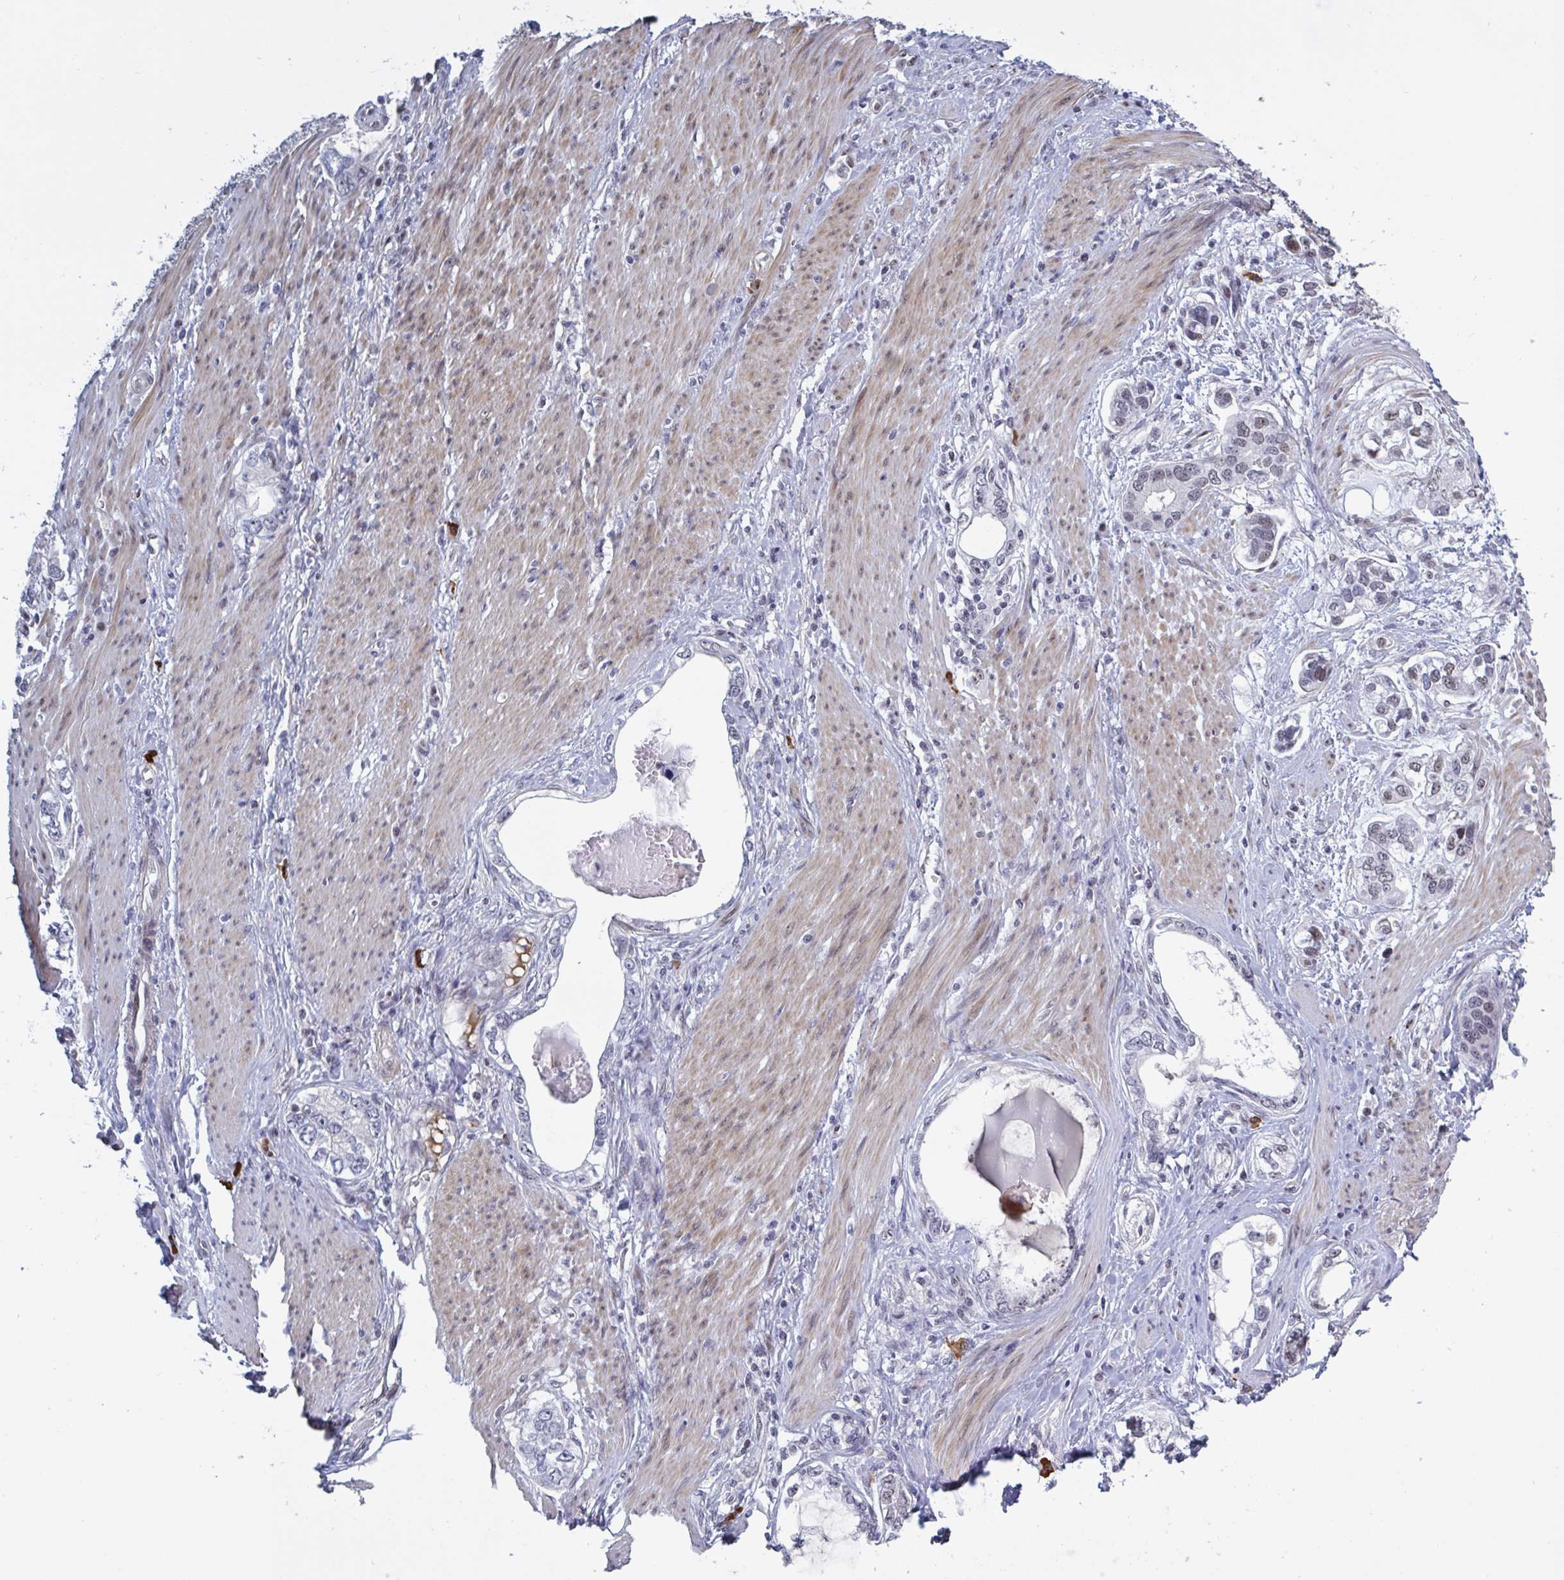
{"staining": {"intensity": "weak", "quantity": "25%-75%", "location": "nuclear"}, "tissue": "stomach cancer", "cell_type": "Tumor cells", "image_type": "cancer", "snomed": [{"axis": "morphology", "description": "Adenocarcinoma, NOS"}, {"axis": "topography", "description": "Stomach, lower"}], "caption": "Weak nuclear protein staining is seen in approximately 25%-75% of tumor cells in stomach cancer (adenocarcinoma). The protein of interest is stained brown, and the nuclei are stained in blue (DAB (3,3'-diaminobenzidine) IHC with brightfield microscopy, high magnification).", "gene": "BCL7B", "patient": {"sex": "female", "age": 93}}